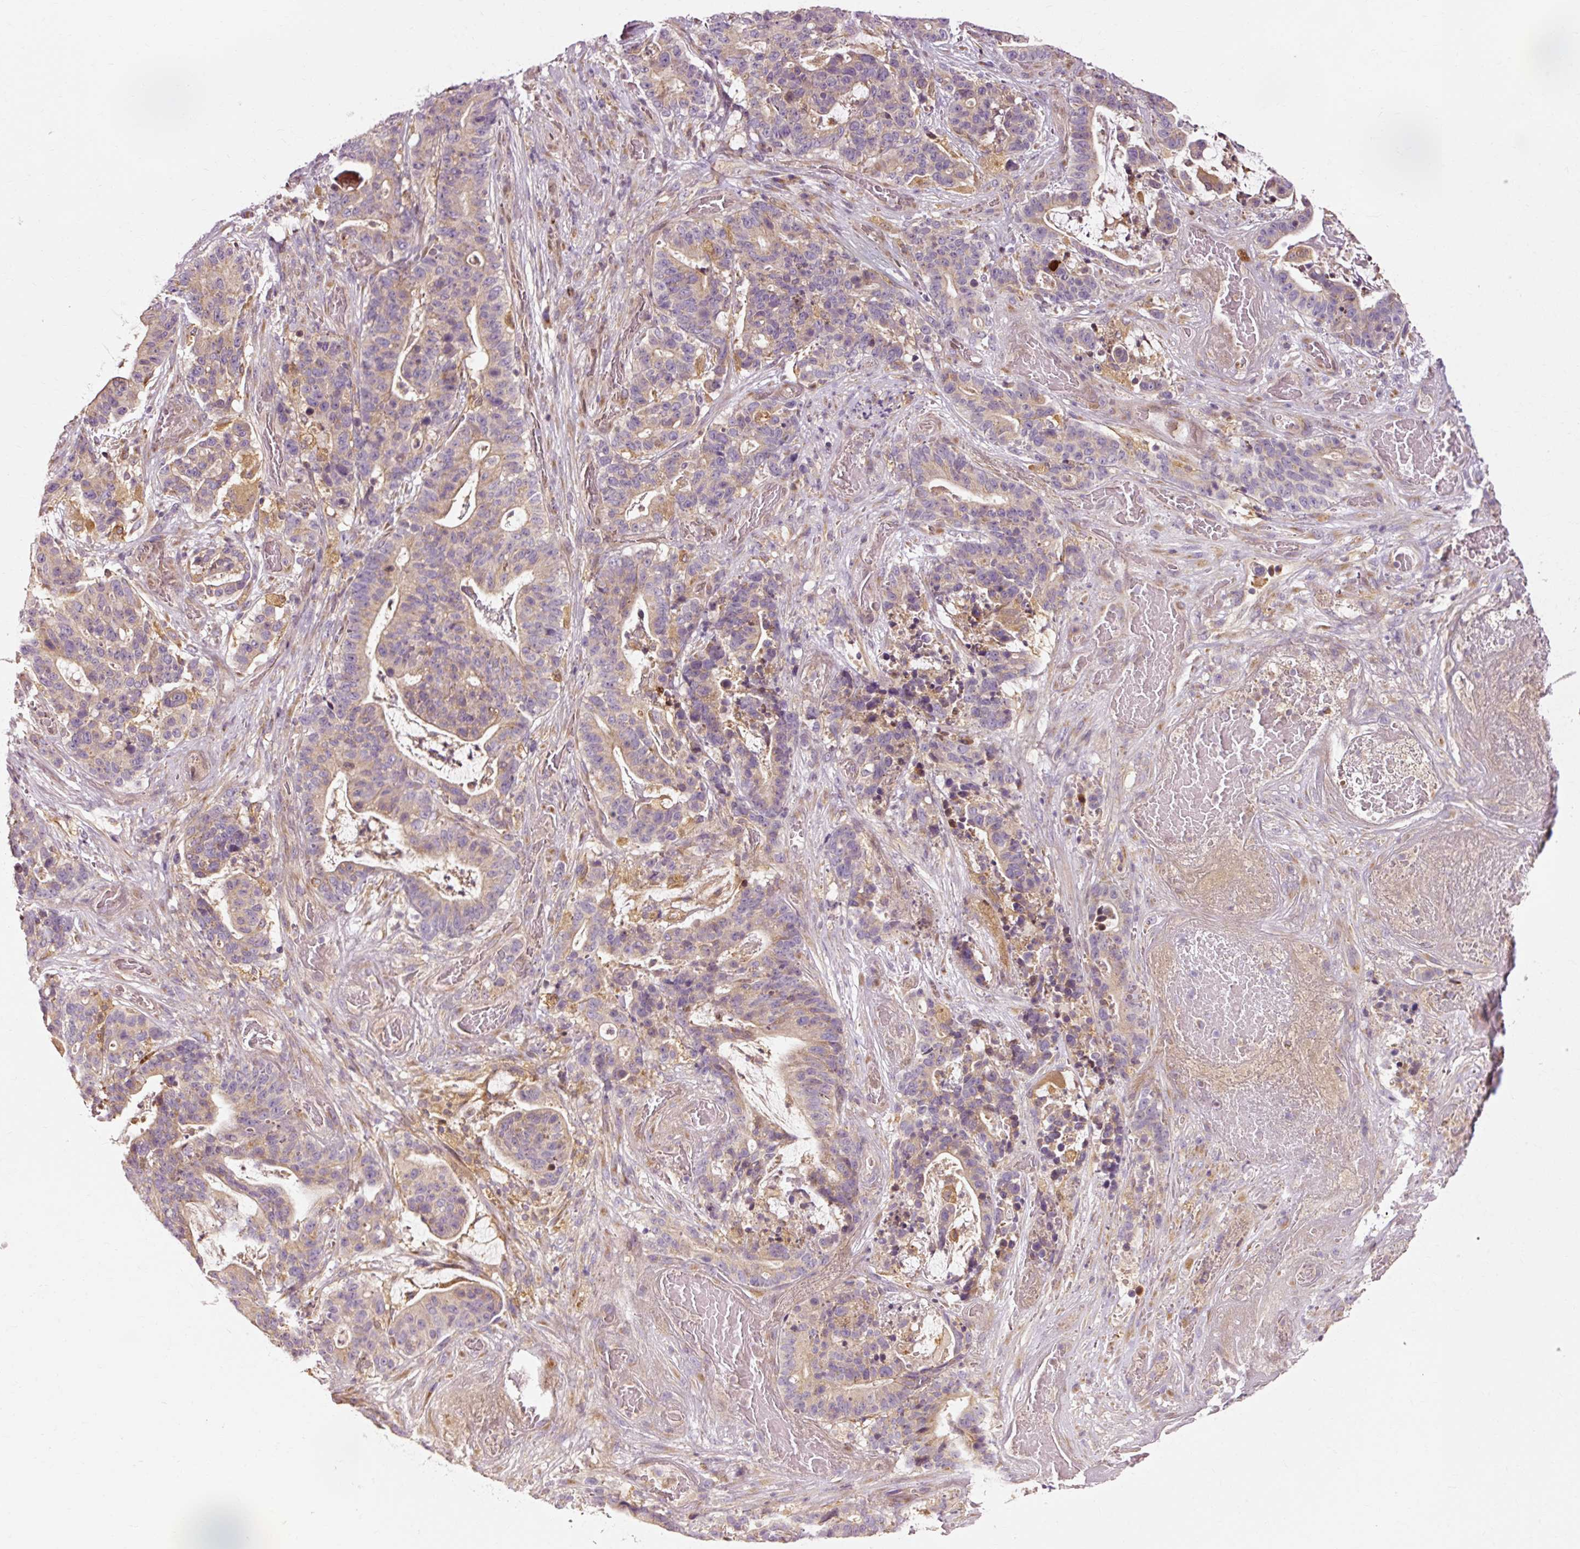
{"staining": {"intensity": "negative", "quantity": "none", "location": "none"}, "tissue": "stomach cancer", "cell_type": "Tumor cells", "image_type": "cancer", "snomed": [{"axis": "morphology", "description": "Normal tissue, NOS"}, {"axis": "morphology", "description": "Adenocarcinoma, NOS"}, {"axis": "topography", "description": "Stomach"}], "caption": "There is no significant expression in tumor cells of stomach adenocarcinoma.", "gene": "NAPA", "patient": {"sex": "female", "age": 64}}